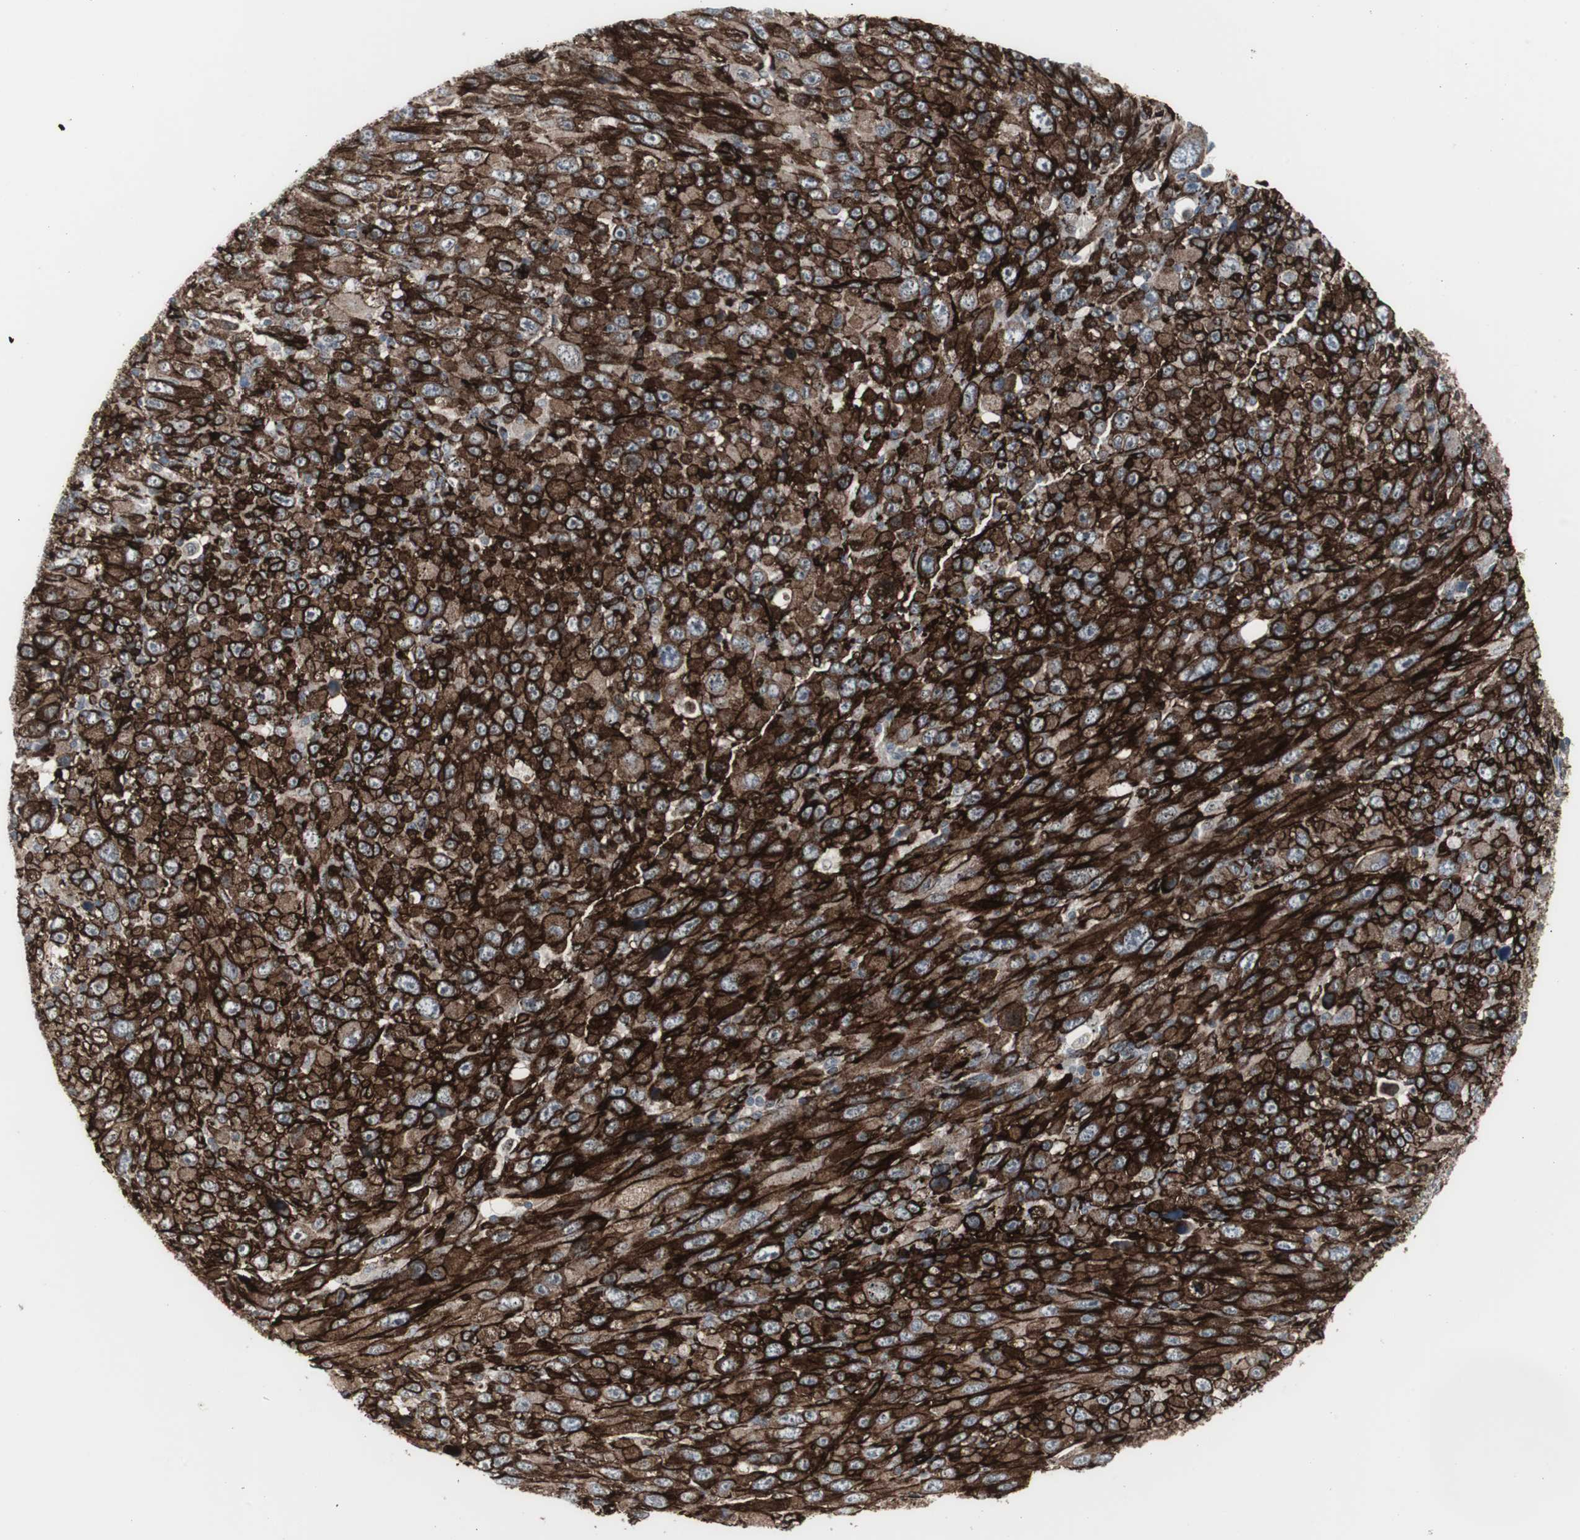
{"staining": {"intensity": "strong", "quantity": ">75%", "location": "cytoplasmic/membranous"}, "tissue": "melanoma", "cell_type": "Tumor cells", "image_type": "cancer", "snomed": [{"axis": "morphology", "description": "Malignant melanoma, Metastatic site"}, {"axis": "topography", "description": "Skin"}], "caption": "Protein staining of melanoma tissue displays strong cytoplasmic/membranous expression in approximately >75% of tumor cells.", "gene": "PDGFA", "patient": {"sex": "female", "age": 56}}